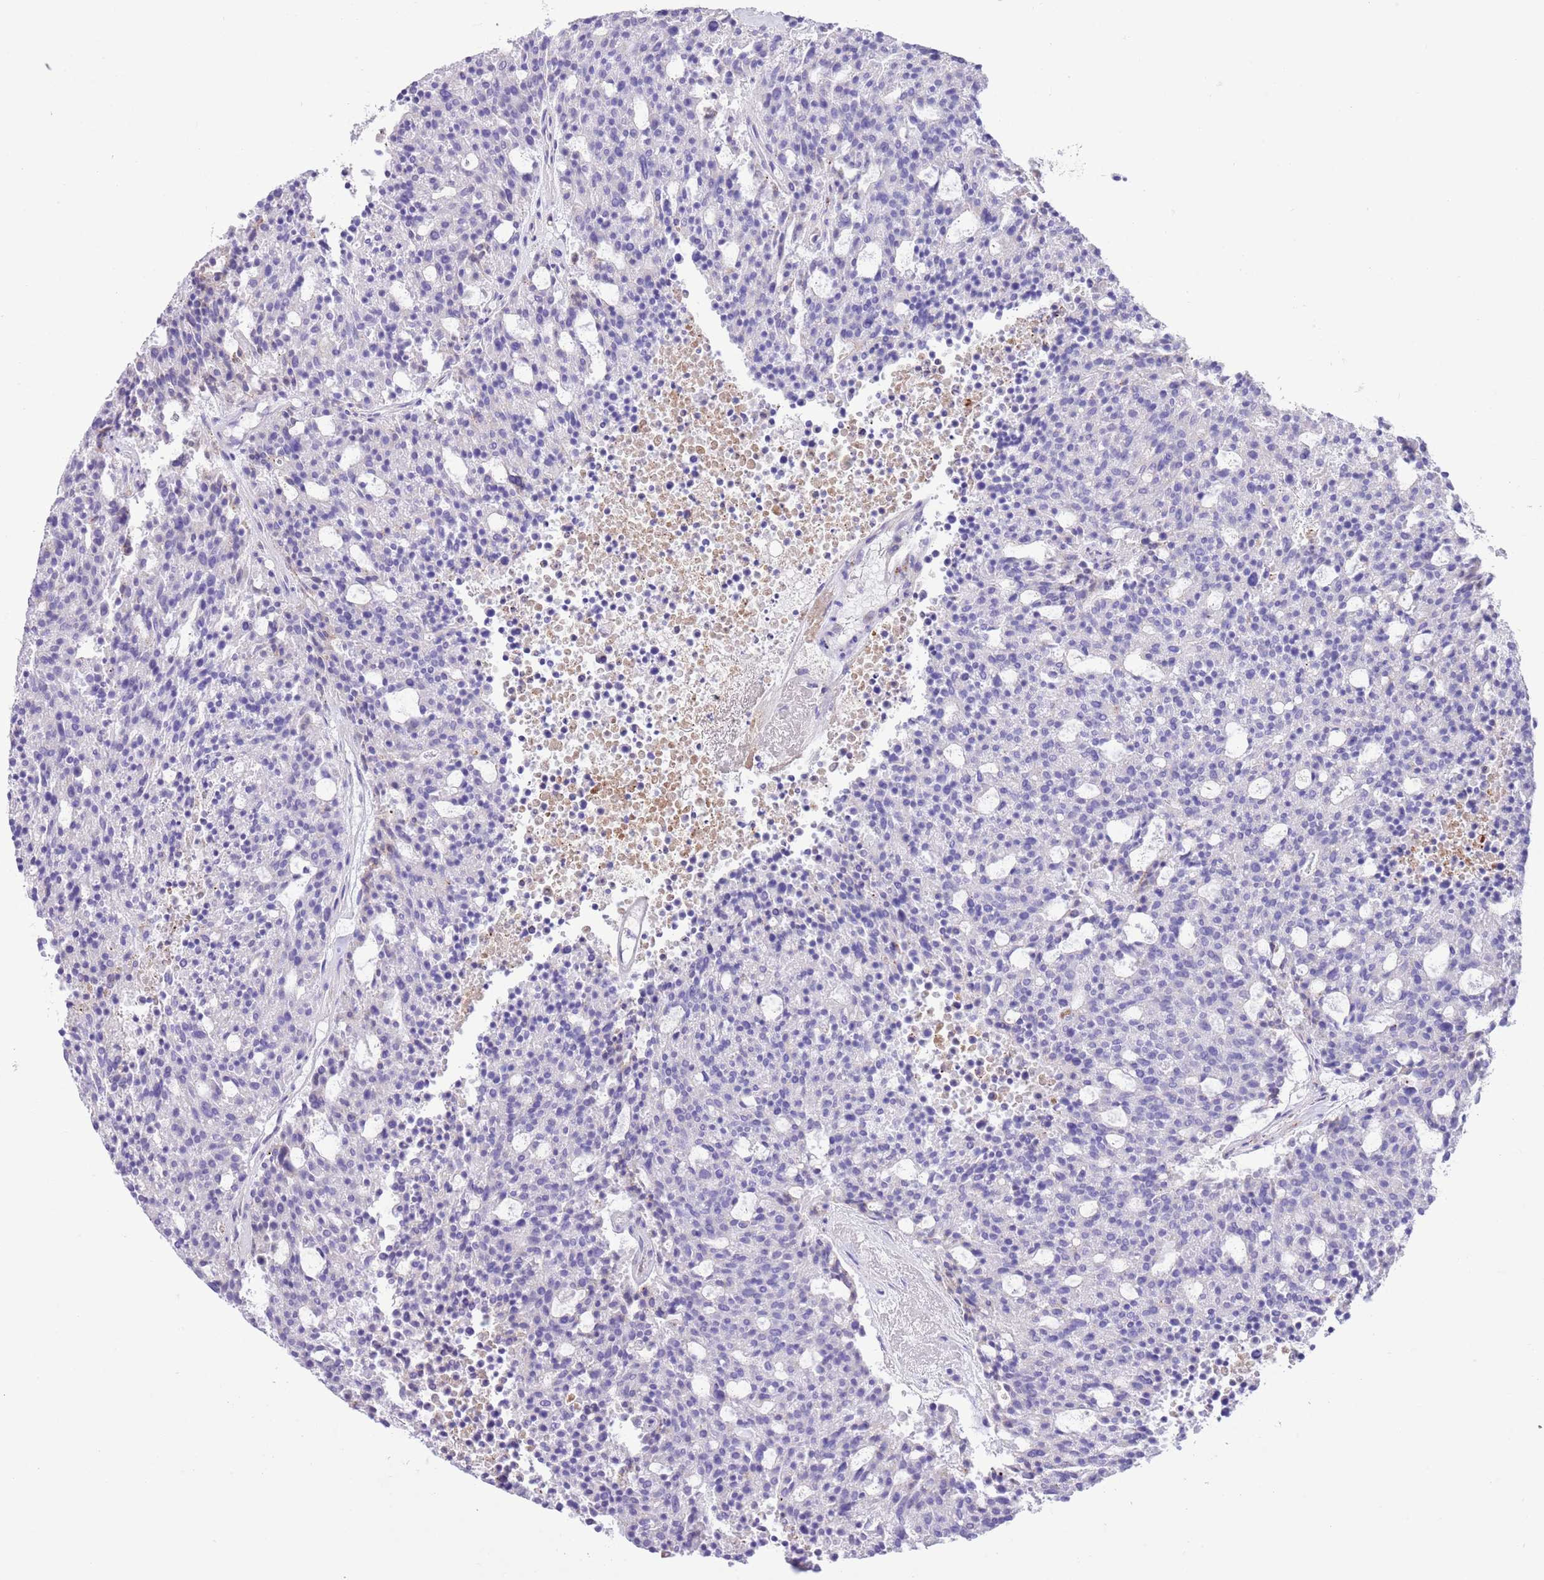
{"staining": {"intensity": "negative", "quantity": "none", "location": "none"}, "tissue": "carcinoid", "cell_type": "Tumor cells", "image_type": "cancer", "snomed": [{"axis": "morphology", "description": "Carcinoid, malignant, NOS"}, {"axis": "topography", "description": "Pancreas"}], "caption": "Immunohistochemistry (IHC) image of neoplastic tissue: human malignant carcinoid stained with DAB (3,3'-diaminobenzidine) exhibits no significant protein staining in tumor cells.", "gene": "CLEC2A", "patient": {"sex": "female", "age": 54}}